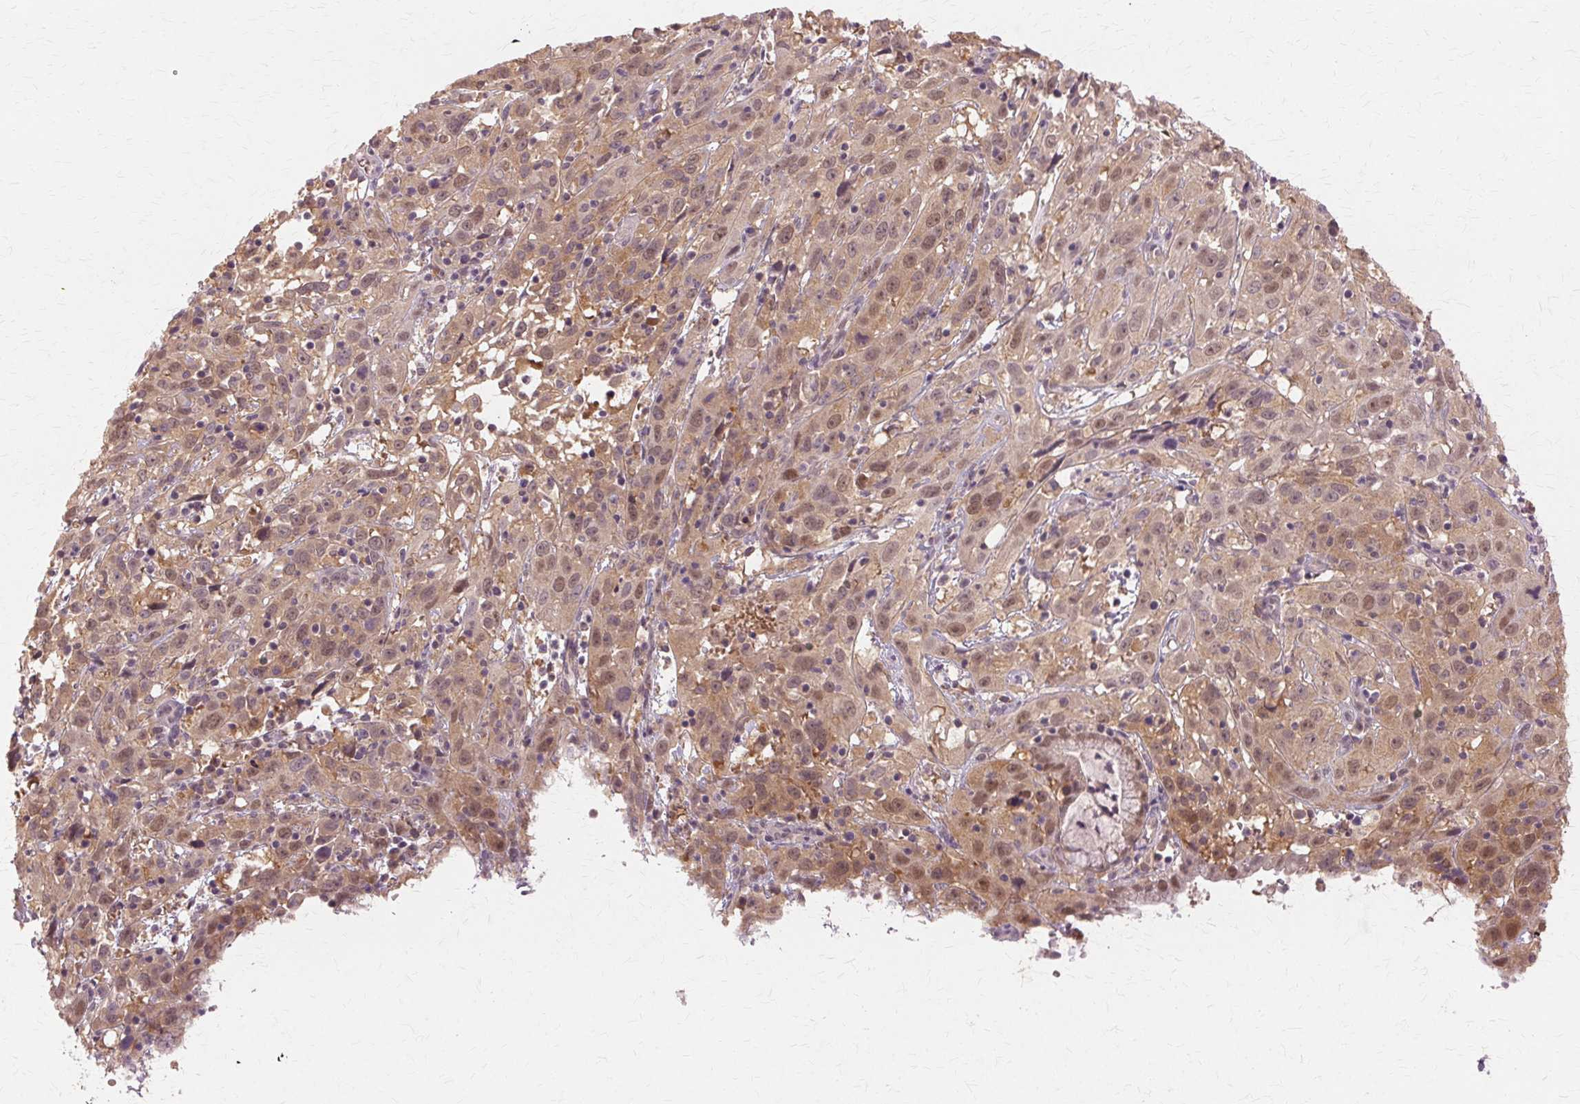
{"staining": {"intensity": "weak", "quantity": ">75%", "location": "cytoplasmic/membranous,nuclear"}, "tissue": "cervical cancer", "cell_type": "Tumor cells", "image_type": "cancer", "snomed": [{"axis": "morphology", "description": "Squamous cell carcinoma, NOS"}, {"axis": "topography", "description": "Cervix"}], "caption": "An IHC histopathology image of tumor tissue is shown. Protein staining in brown labels weak cytoplasmic/membranous and nuclear positivity in cervical cancer within tumor cells. Ihc stains the protein of interest in brown and the nuclei are stained blue.", "gene": "PRMT5", "patient": {"sex": "female", "age": 32}}